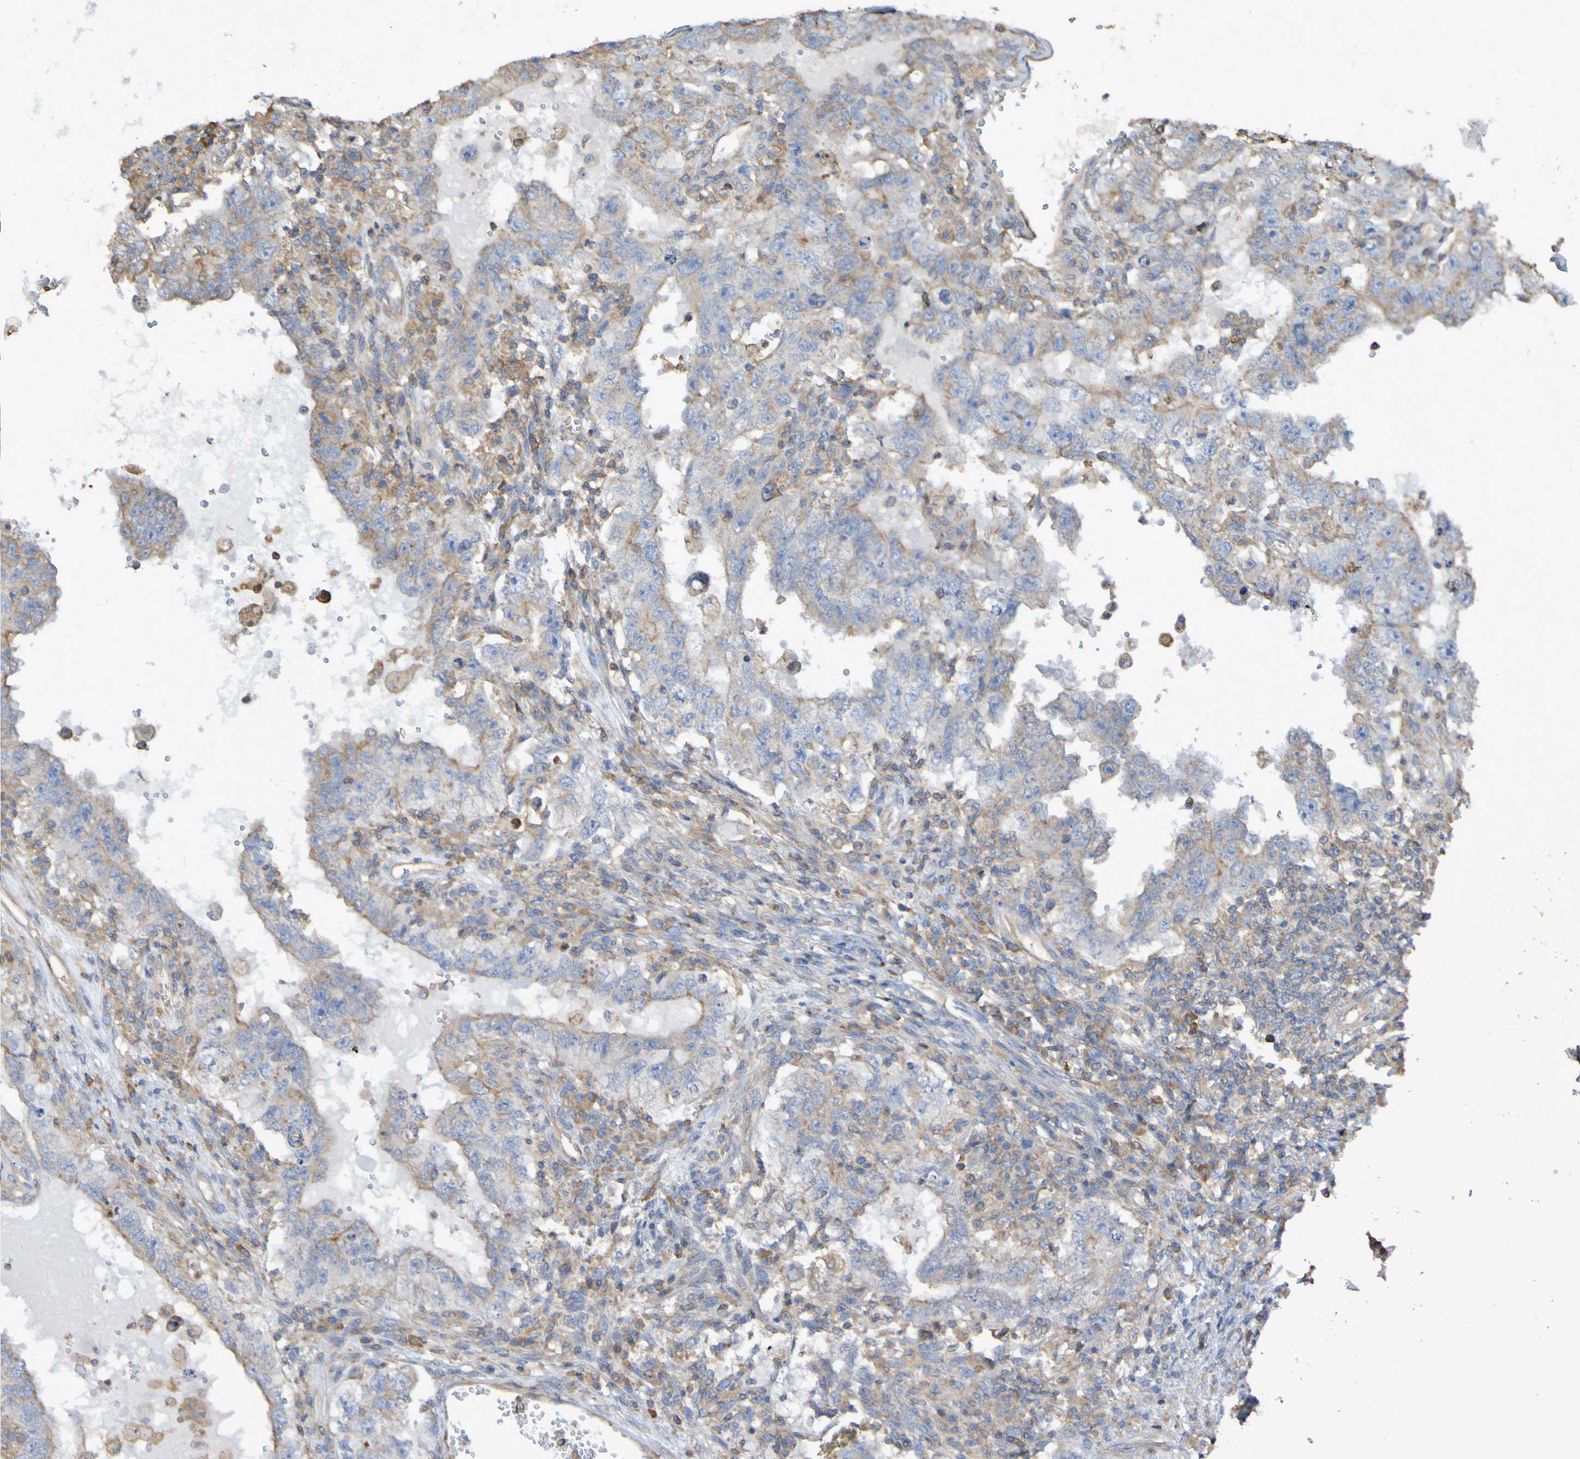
{"staining": {"intensity": "weak", "quantity": "25%-75%", "location": "cytoplasmic/membranous"}, "tissue": "testis cancer", "cell_type": "Tumor cells", "image_type": "cancer", "snomed": [{"axis": "morphology", "description": "Carcinoma, Embryonal, NOS"}, {"axis": "topography", "description": "Testis"}], "caption": "DAB (3,3'-diaminobenzidine) immunohistochemical staining of human testis embryonal carcinoma shows weak cytoplasmic/membranous protein positivity in about 25%-75% of tumor cells.", "gene": "SYNJ1", "patient": {"sex": "male", "age": 26}}